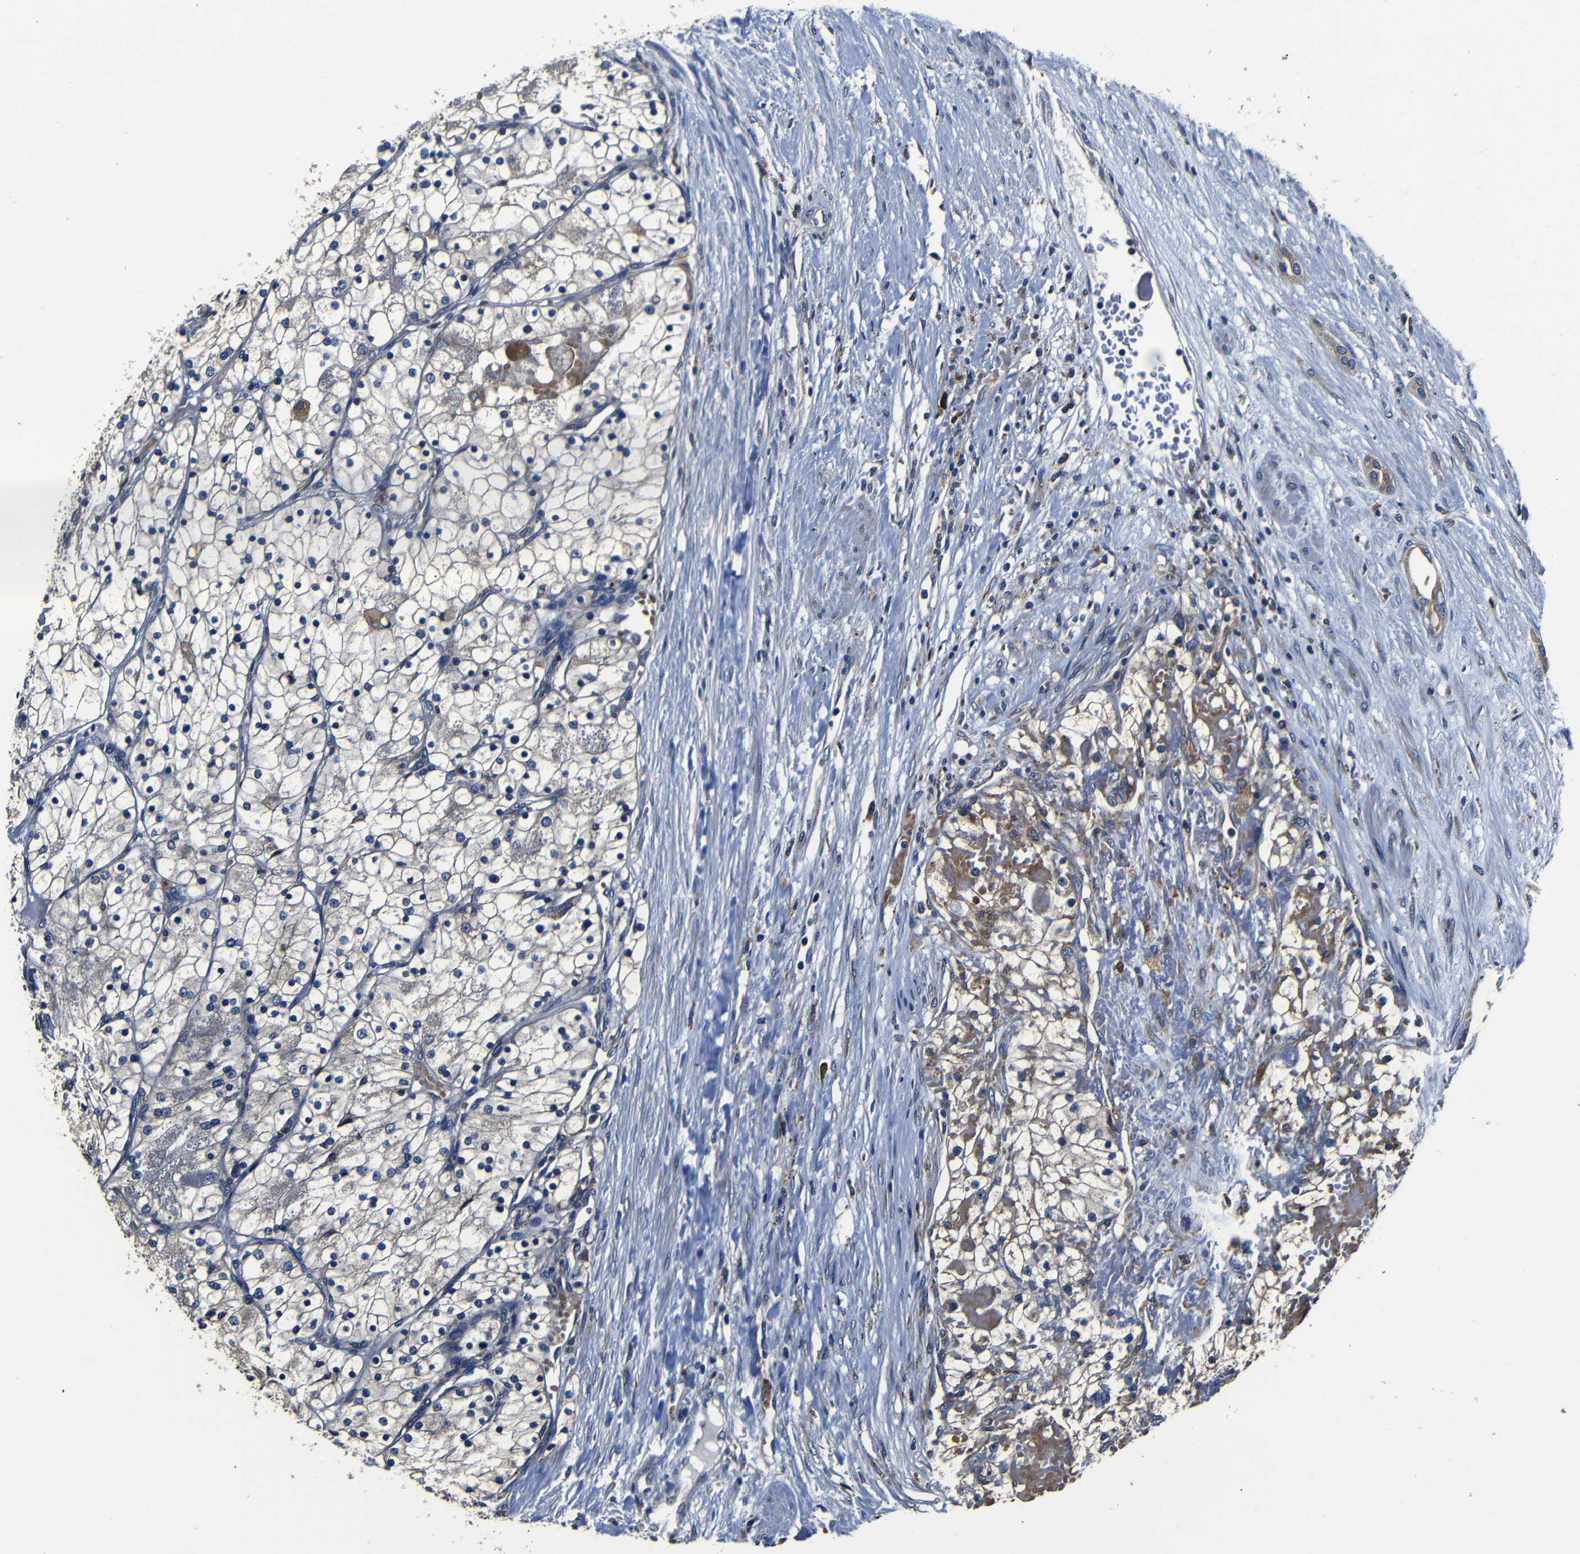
{"staining": {"intensity": "weak", "quantity": "25%-75%", "location": "cytoplasmic/membranous"}, "tissue": "renal cancer", "cell_type": "Tumor cells", "image_type": "cancer", "snomed": [{"axis": "morphology", "description": "Adenocarcinoma, NOS"}, {"axis": "topography", "description": "Kidney"}], "caption": "A high-resolution histopathology image shows immunohistochemistry staining of renal adenocarcinoma, which exhibits weak cytoplasmic/membranous positivity in approximately 25%-75% of tumor cells.", "gene": "SCN9A", "patient": {"sex": "male", "age": 68}}